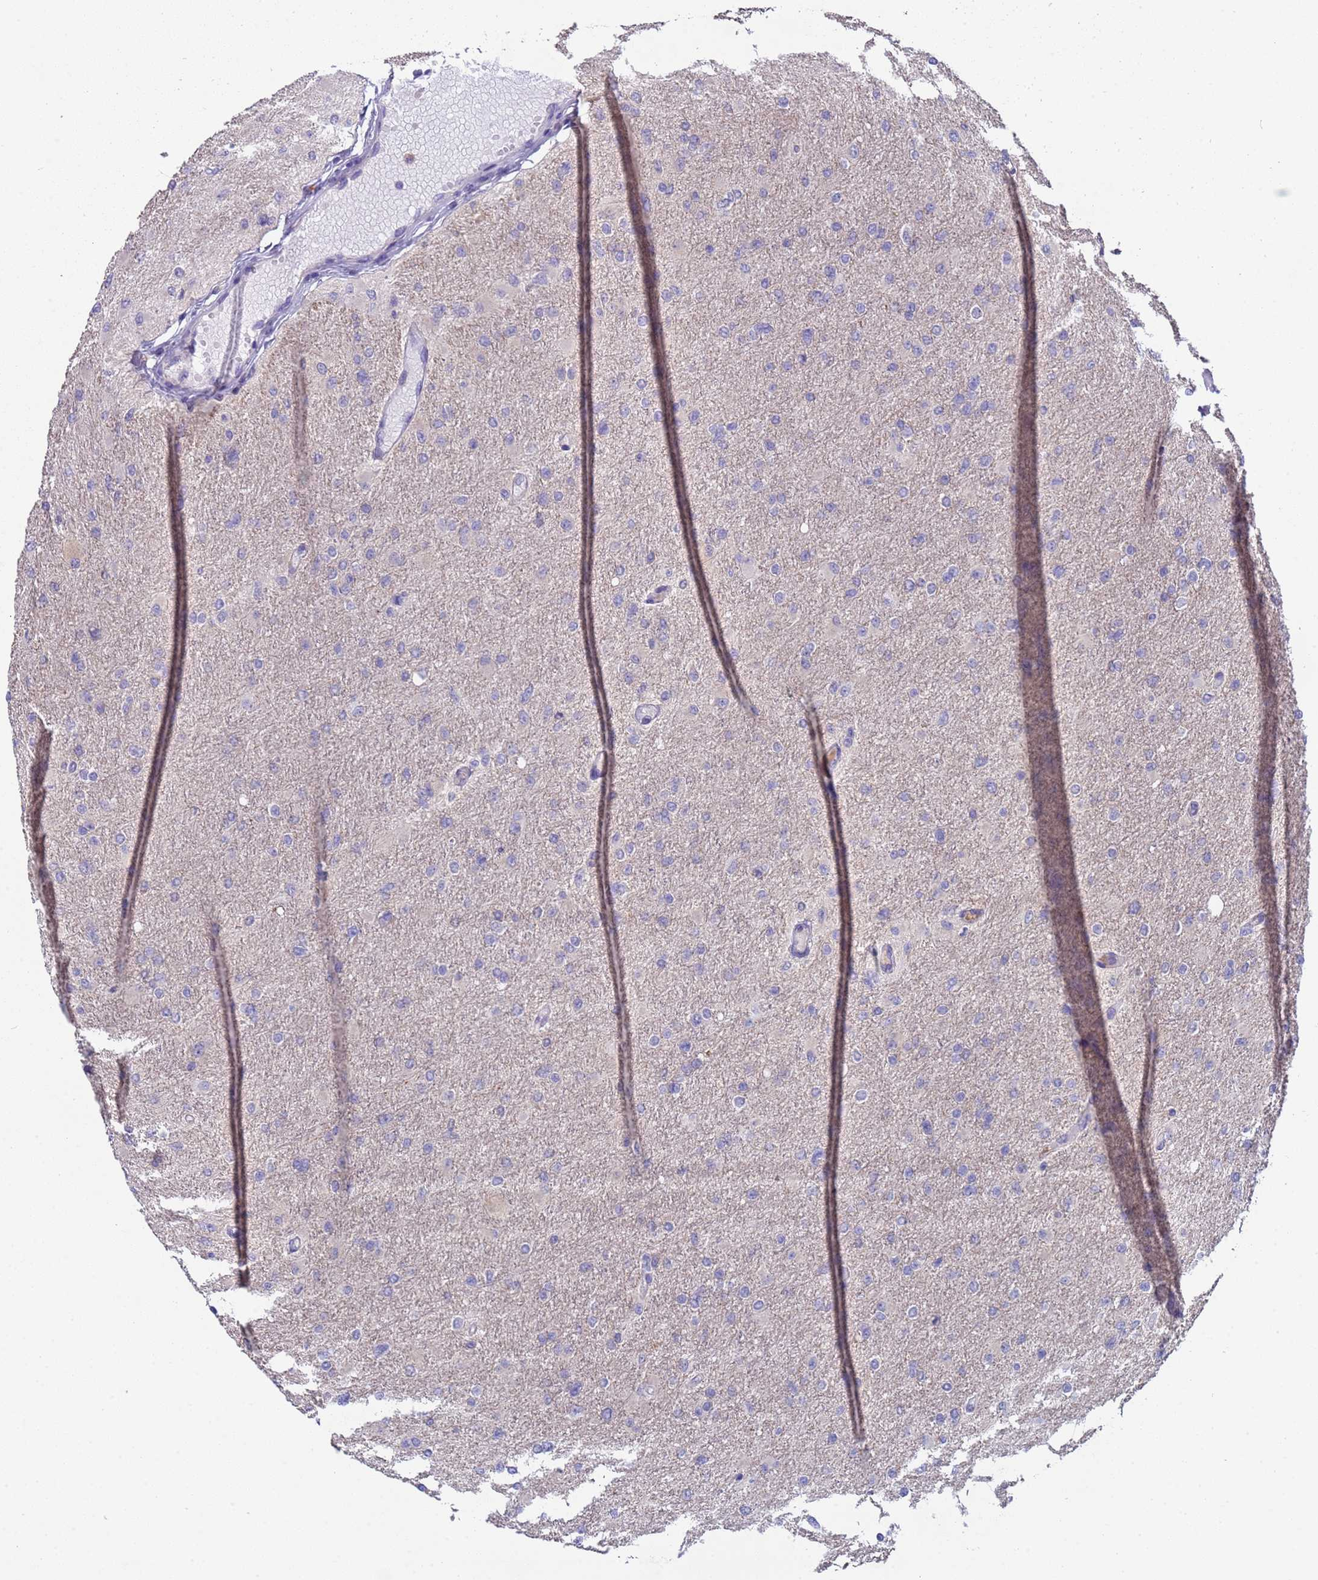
{"staining": {"intensity": "negative", "quantity": "none", "location": "none"}, "tissue": "glioma", "cell_type": "Tumor cells", "image_type": "cancer", "snomed": [{"axis": "morphology", "description": "Glioma, malignant, High grade"}, {"axis": "topography", "description": "Cerebral cortex"}], "caption": "High magnification brightfield microscopy of malignant high-grade glioma stained with DAB (brown) and counterstained with hematoxylin (blue): tumor cells show no significant staining.", "gene": "ZNF248", "patient": {"sex": "female", "age": 36}}